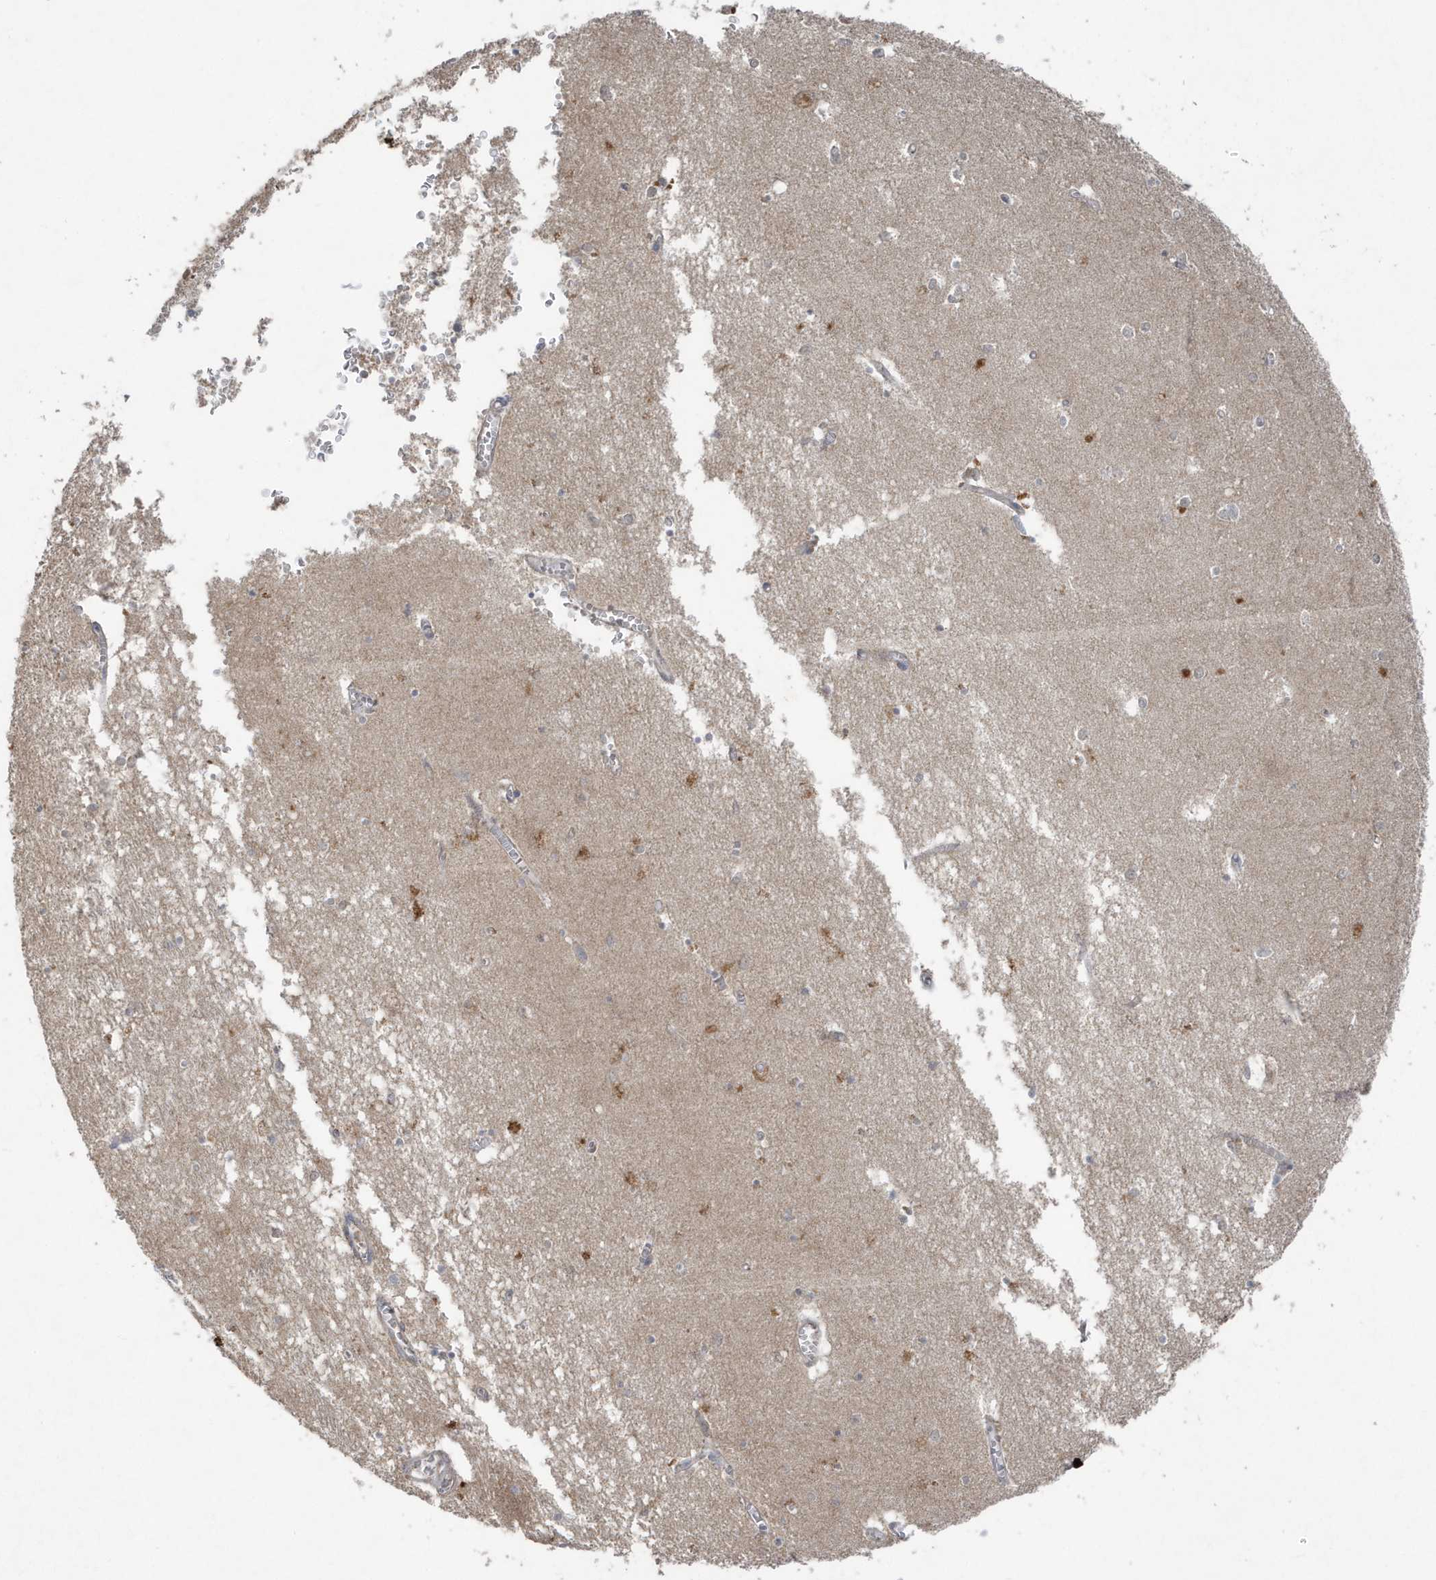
{"staining": {"intensity": "weak", "quantity": "<25%", "location": "cytoplasmic/membranous"}, "tissue": "hippocampus", "cell_type": "Glial cells", "image_type": "normal", "snomed": [{"axis": "morphology", "description": "Normal tissue, NOS"}, {"axis": "topography", "description": "Hippocampus"}], "caption": "The immunohistochemistry micrograph has no significant expression in glial cells of hippocampus.", "gene": "C1RL", "patient": {"sex": "male", "age": 70}}